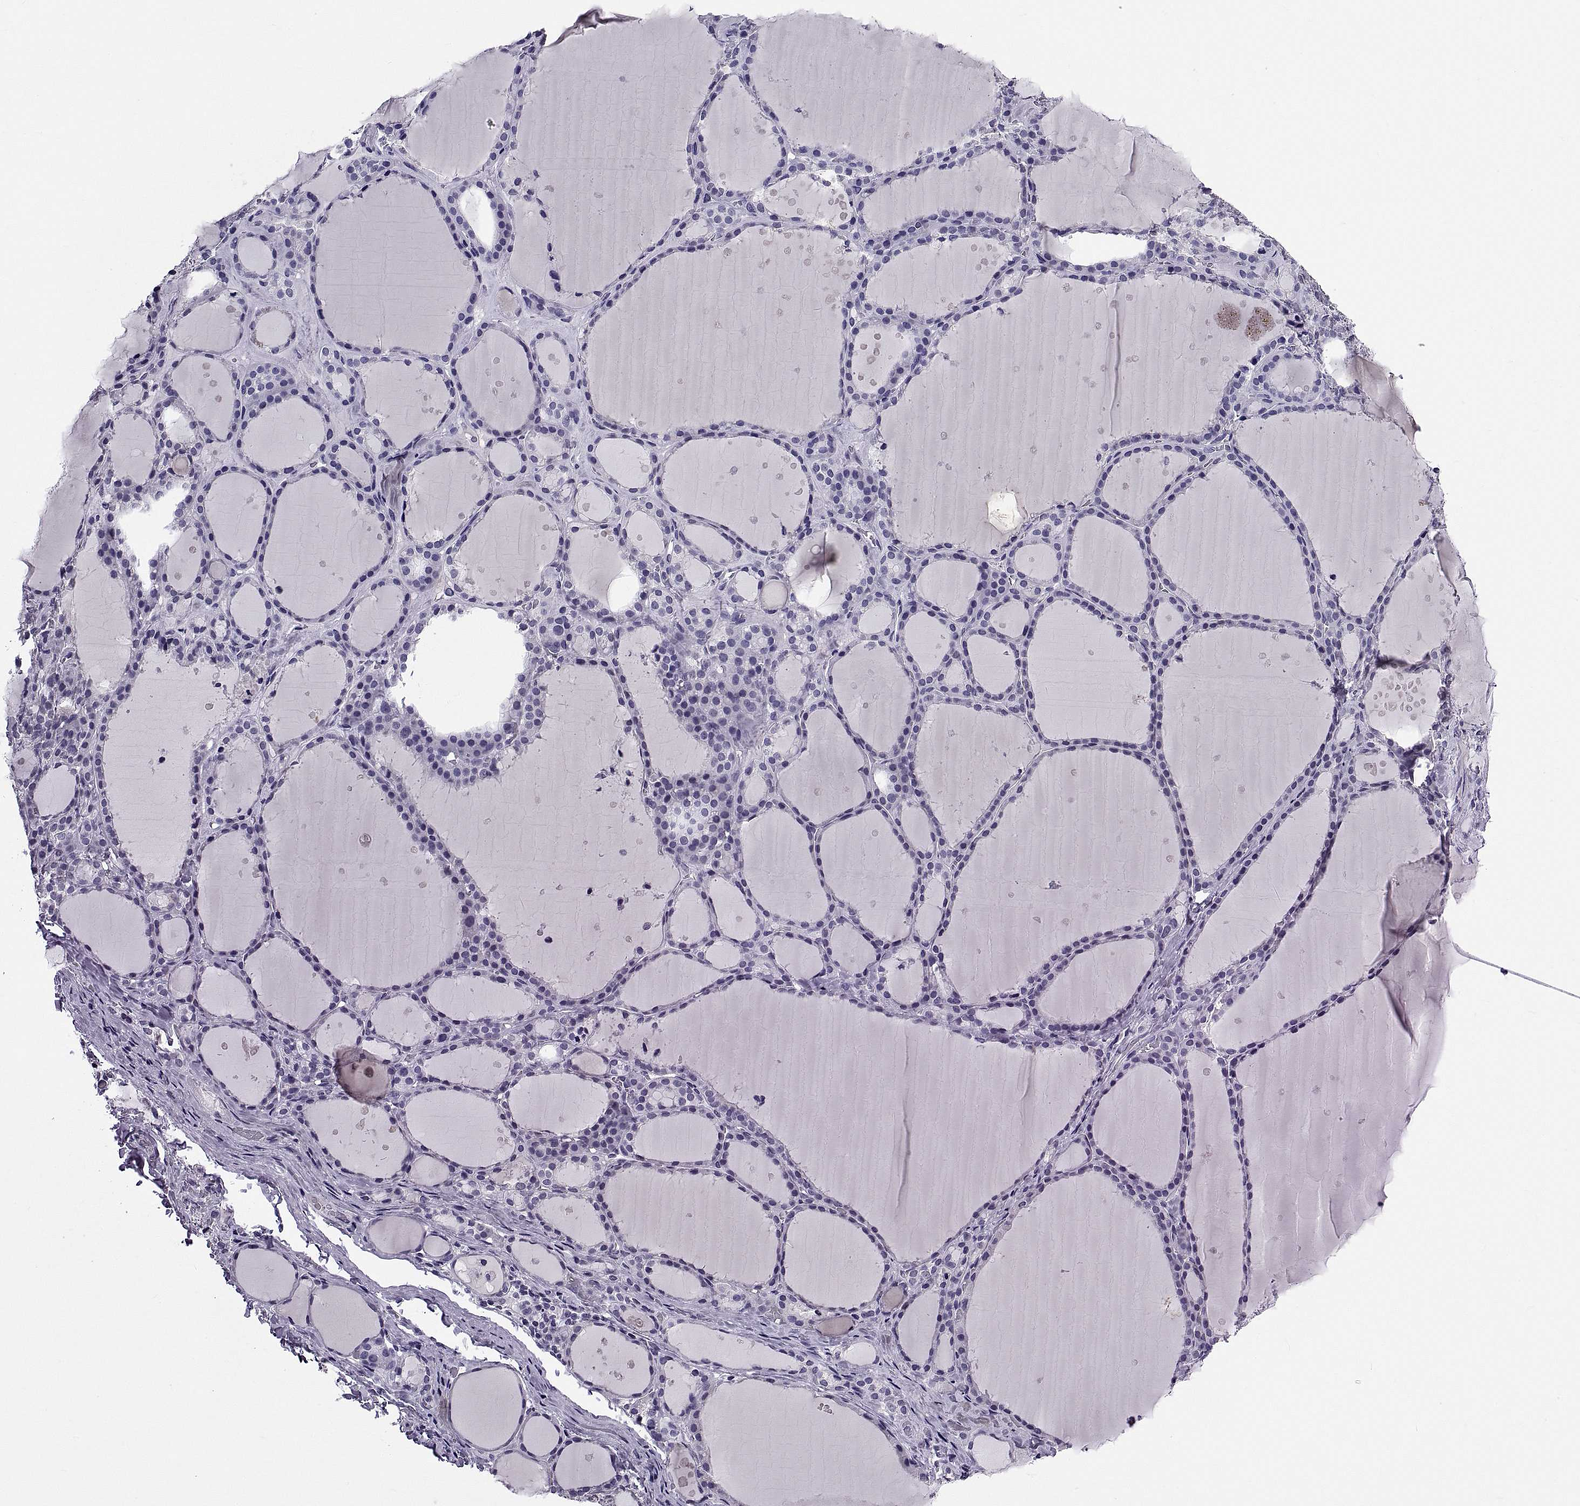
{"staining": {"intensity": "negative", "quantity": "none", "location": "none"}, "tissue": "thyroid gland", "cell_type": "Glandular cells", "image_type": "normal", "snomed": [{"axis": "morphology", "description": "Normal tissue, NOS"}, {"axis": "topography", "description": "Thyroid gland"}], "caption": "Immunohistochemical staining of normal human thyroid gland demonstrates no significant staining in glandular cells.", "gene": "TGFBR3L", "patient": {"sex": "male", "age": 68}}